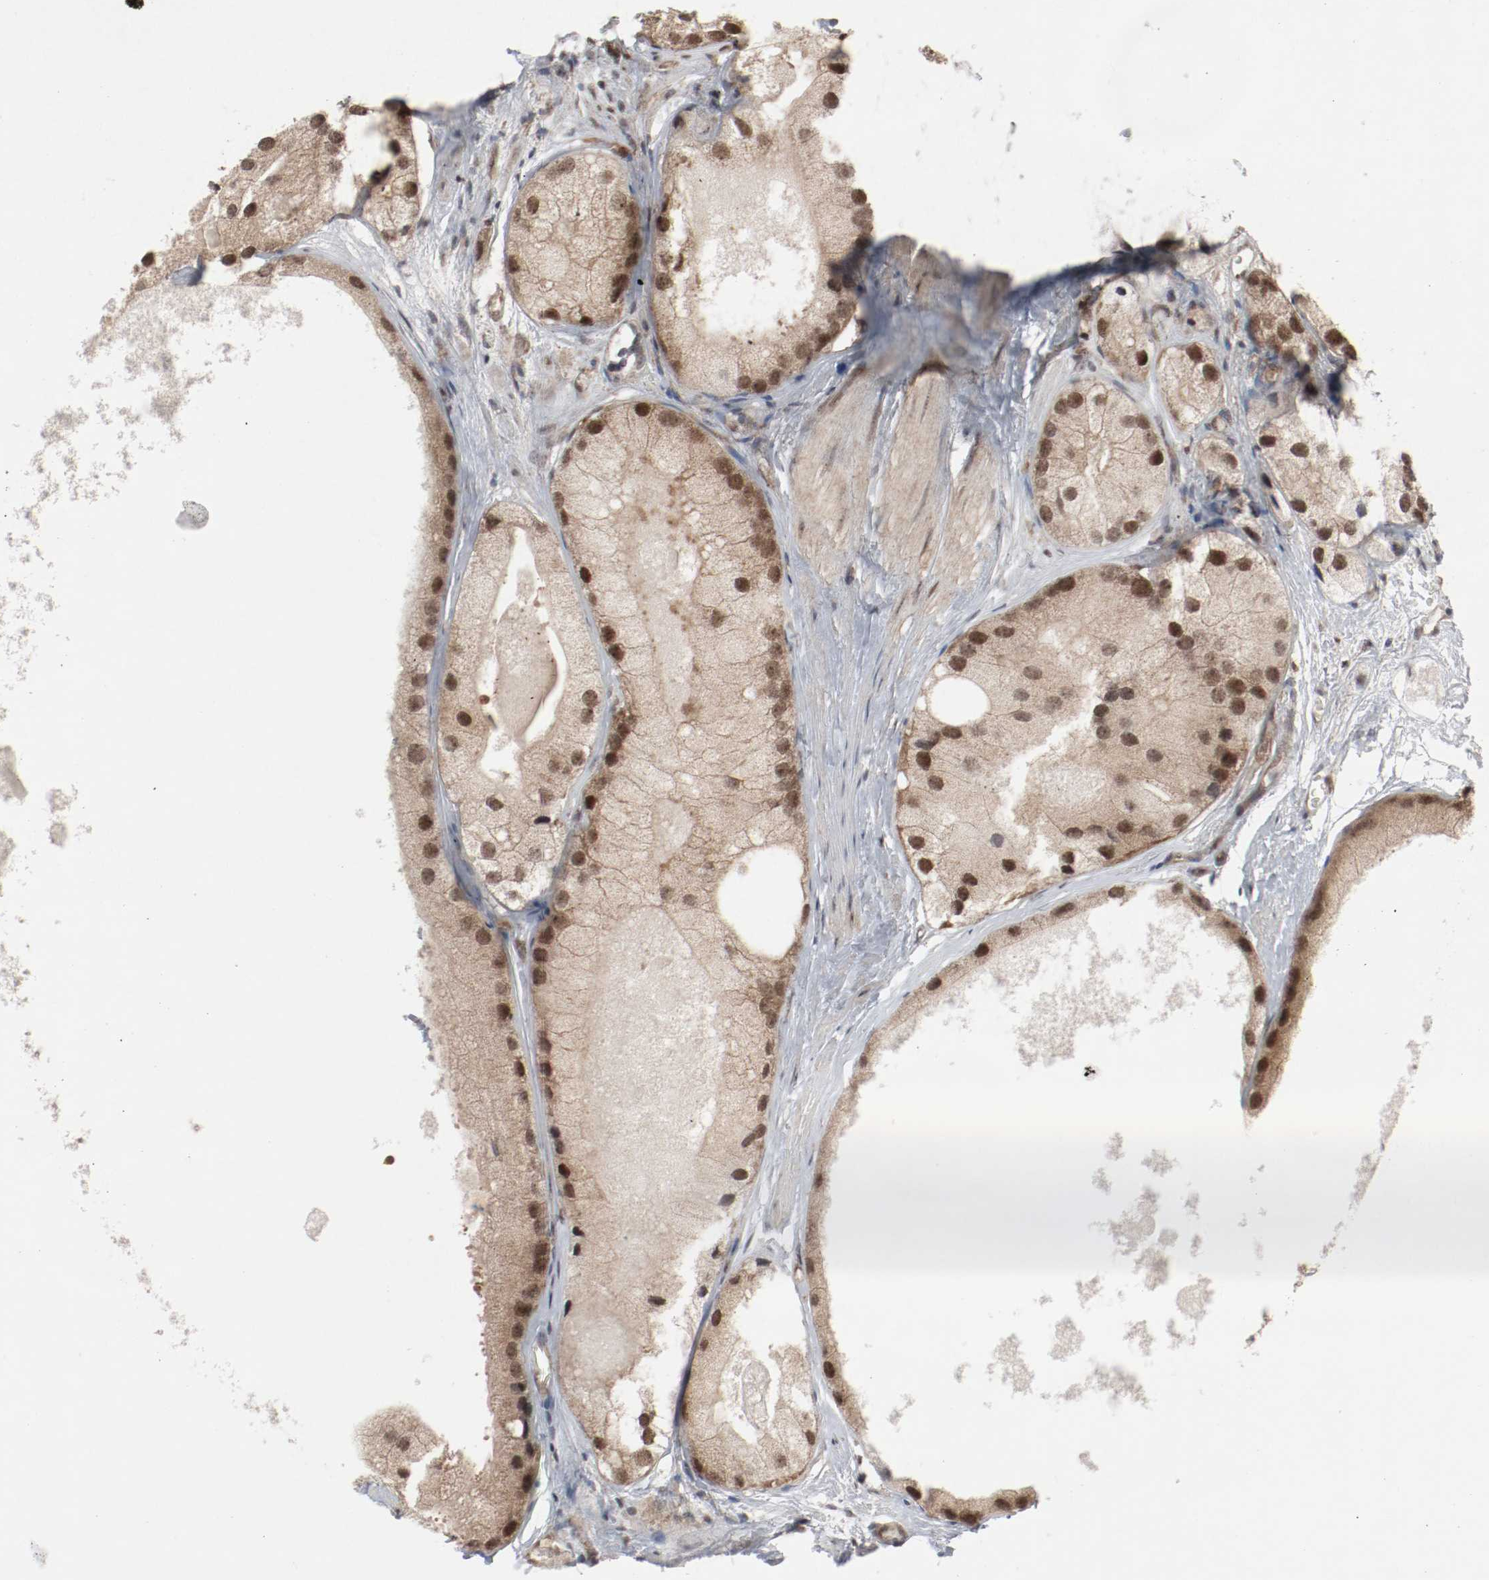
{"staining": {"intensity": "moderate", "quantity": ">75%", "location": "cytoplasmic/membranous,nuclear"}, "tissue": "prostate cancer", "cell_type": "Tumor cells", "image_type": "cancer", "snomed": [{"axis": "morphology", "description": "Adenocarcinoma, Low grade"}, {"axis": "topography", "description": "Prostate"}], "caption": "Prostate cancer (low-grade adenocarcinoma) stained with DAB (3,3'-diaminobenzidine) immunohistochemistry displays medium levels of moderate cytoplasmic/membranous and nuclear staining in about >75% of tumor cells. The staining was performed using DAB, with brown indicating positive protein expression. Nuclei are stained blue with hematoxylin.", "gene": "CSNK2B", "patient": {"sex": "male", "age": 69}}